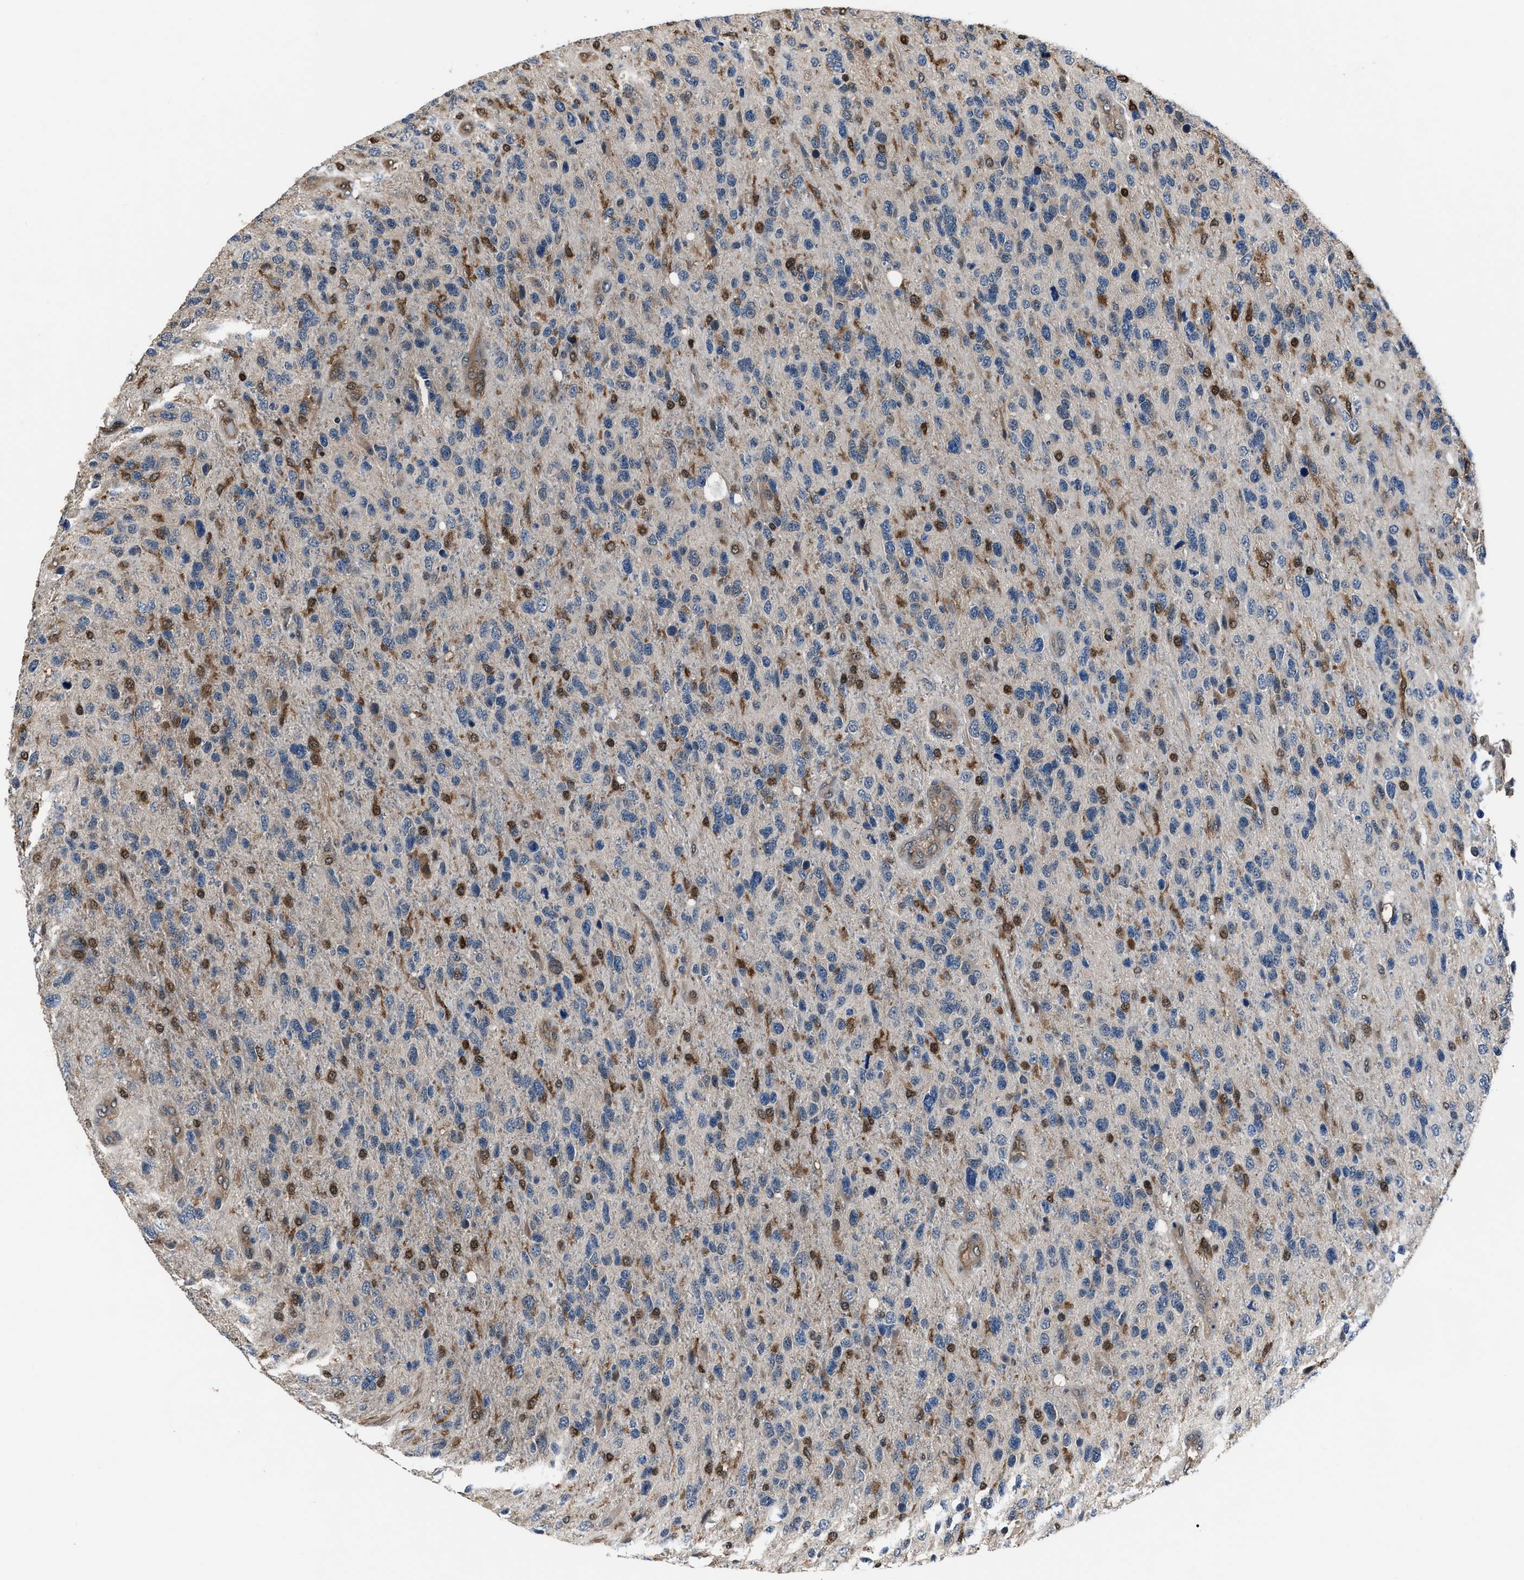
{"staining": {"intensity": "moderate", "quantity": "<25%", "location": "nuclear"}, "tissue": "glioma", "cell_type": "Tumor cells", "image_type": "cancer", "snomed": [{"axis": "morphology", "description": "Glioma, malignant, High grade"}, {"axis": "topography", "description": "Brain"}], "caption": "Human malignant glioma (high-grade) stained with a protein marker displays moderate staining in tumor cells.", "gene": "PPA1", "patient": {"sex": "female", "age": 58}}